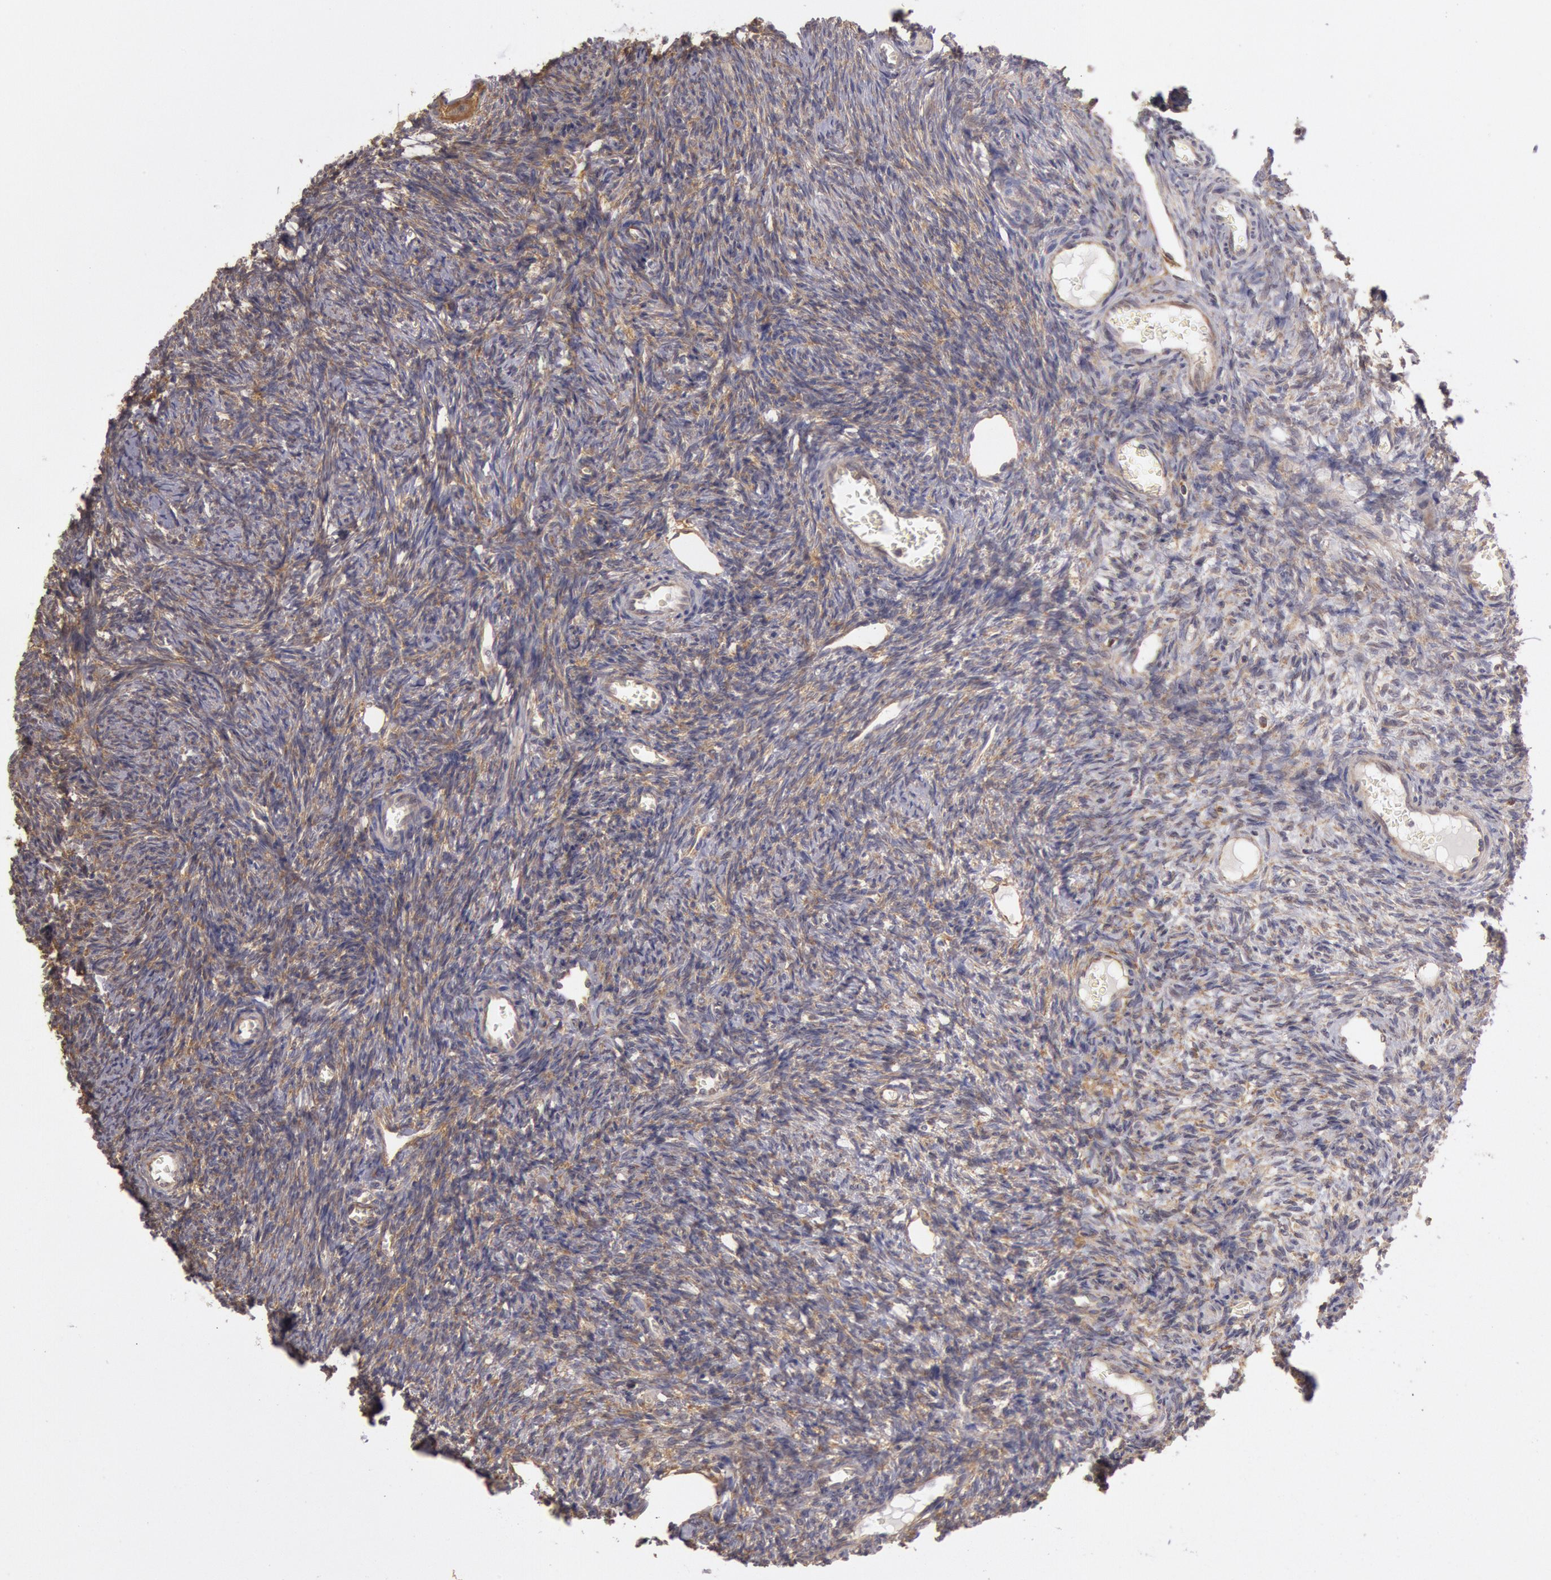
{"staining": {"intensity": "weak", "quantity": ">75%", "location": "cytoplasmic/membranous"}, "tissue": "ovary", "cell_type": "Ovarian stroma cells", "image_type": "normal", "snomed": [{"axis": "morphology", "description": "Normal tissue, NOS"}, {"axis": "topography", "description": "Ovary"}], "caption": "Immunohistochemistry of normal human ovary displays low levels of weak cytoplasmic/membranous positivity in about >75% of ovarian stroma cells.", "gene": "NMT2", "patient": {"sex": "female", "age": 27}}